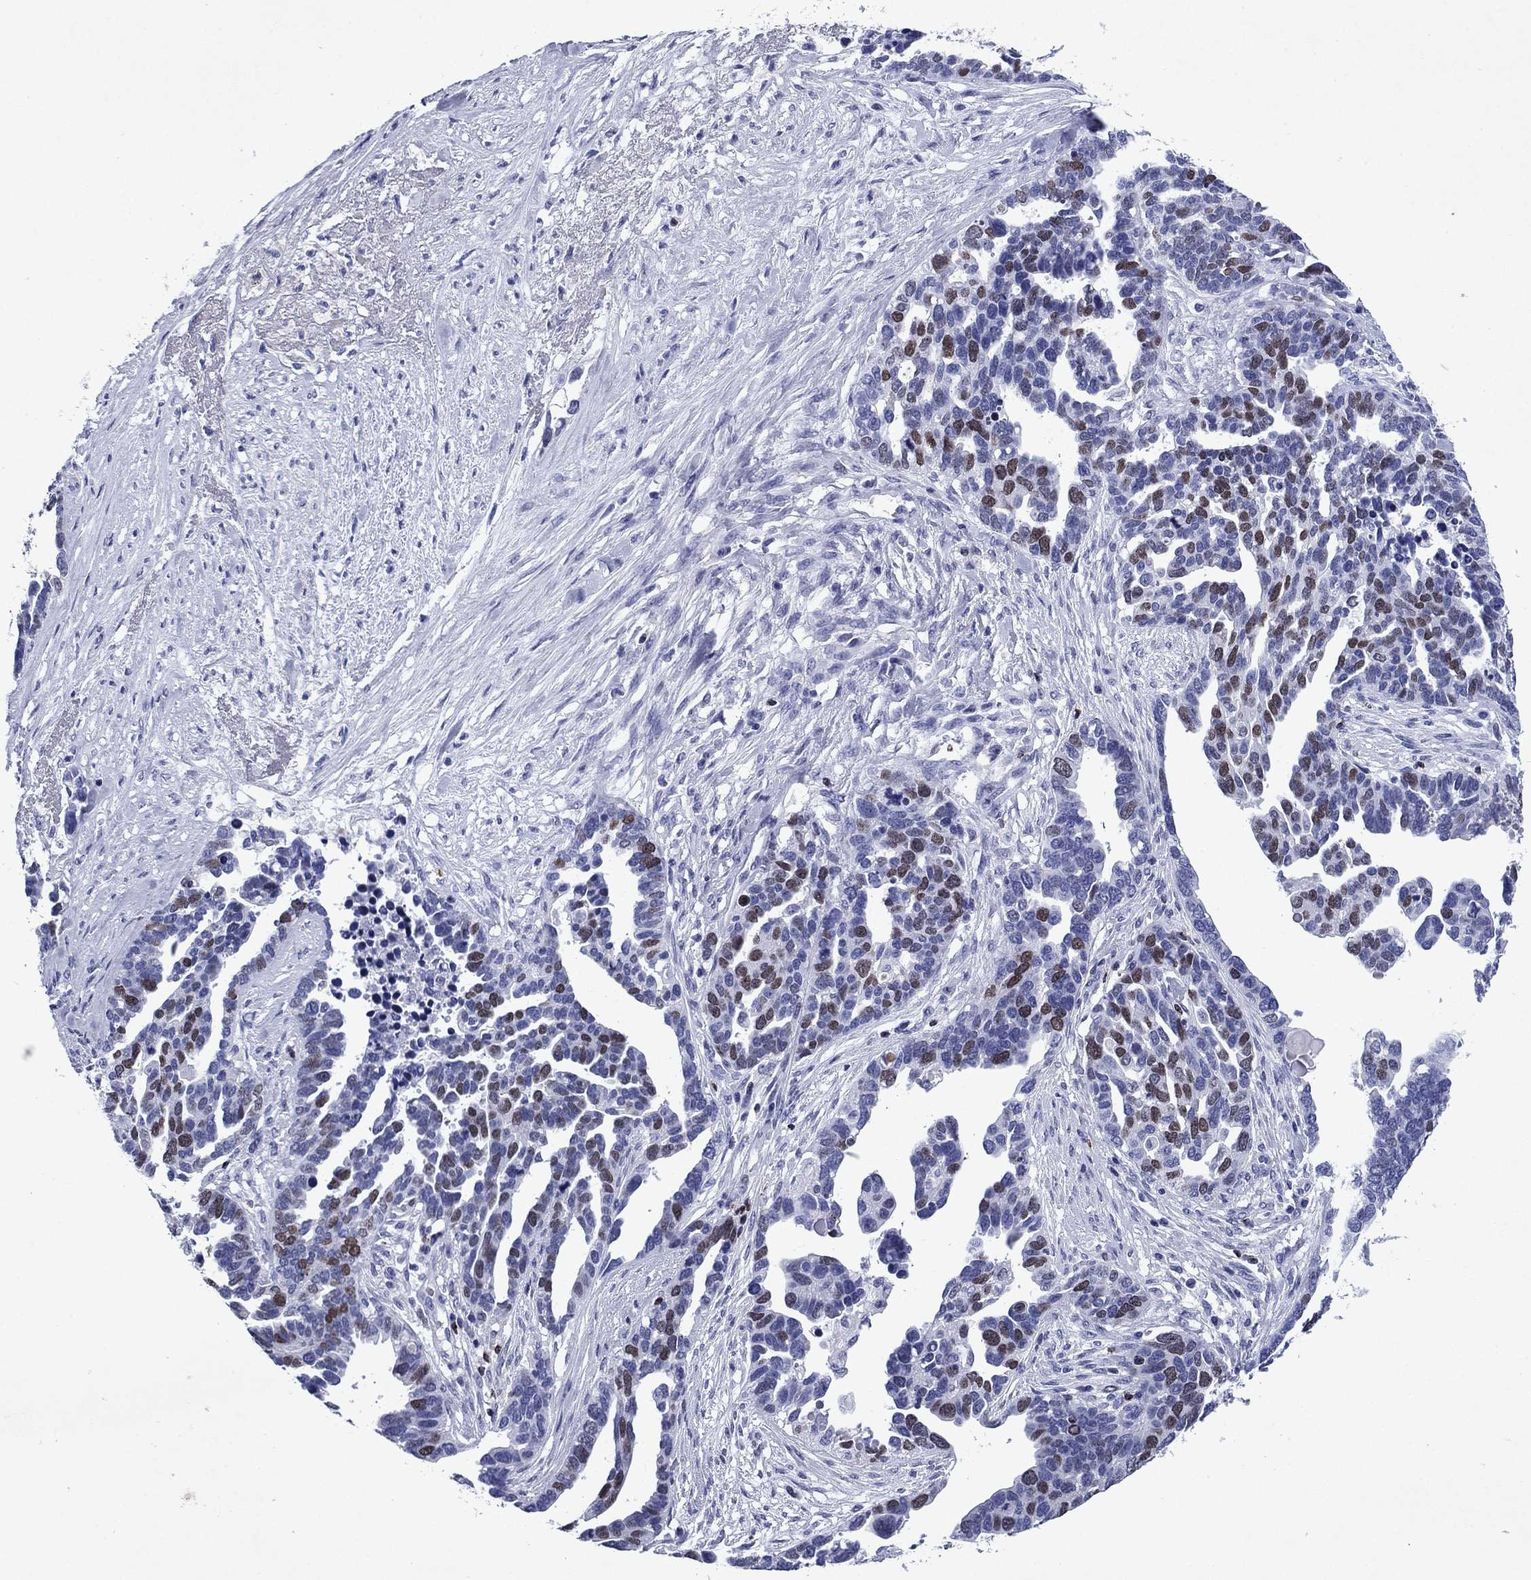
{"staining": {"intensity": "moderate", "quantity": "<25%", "location": "nuclear"}, "tissue": "ovarian cancer", "cell_type": "Tumor cells", "image_type": "cancer", "snomed": [{"axis": "morphology", "description": "Cystadenocarcinoma, serous, NOS"}, {"axis": "topography", "description": "Ovary"}], "caption": "Brown immunohistochemical staining in human ovarian cancer shows moderate nuclear positivity in about <25% of tumor cells.", "gene": "GZMK", "patient": {"sex": "female", "age": 54}}